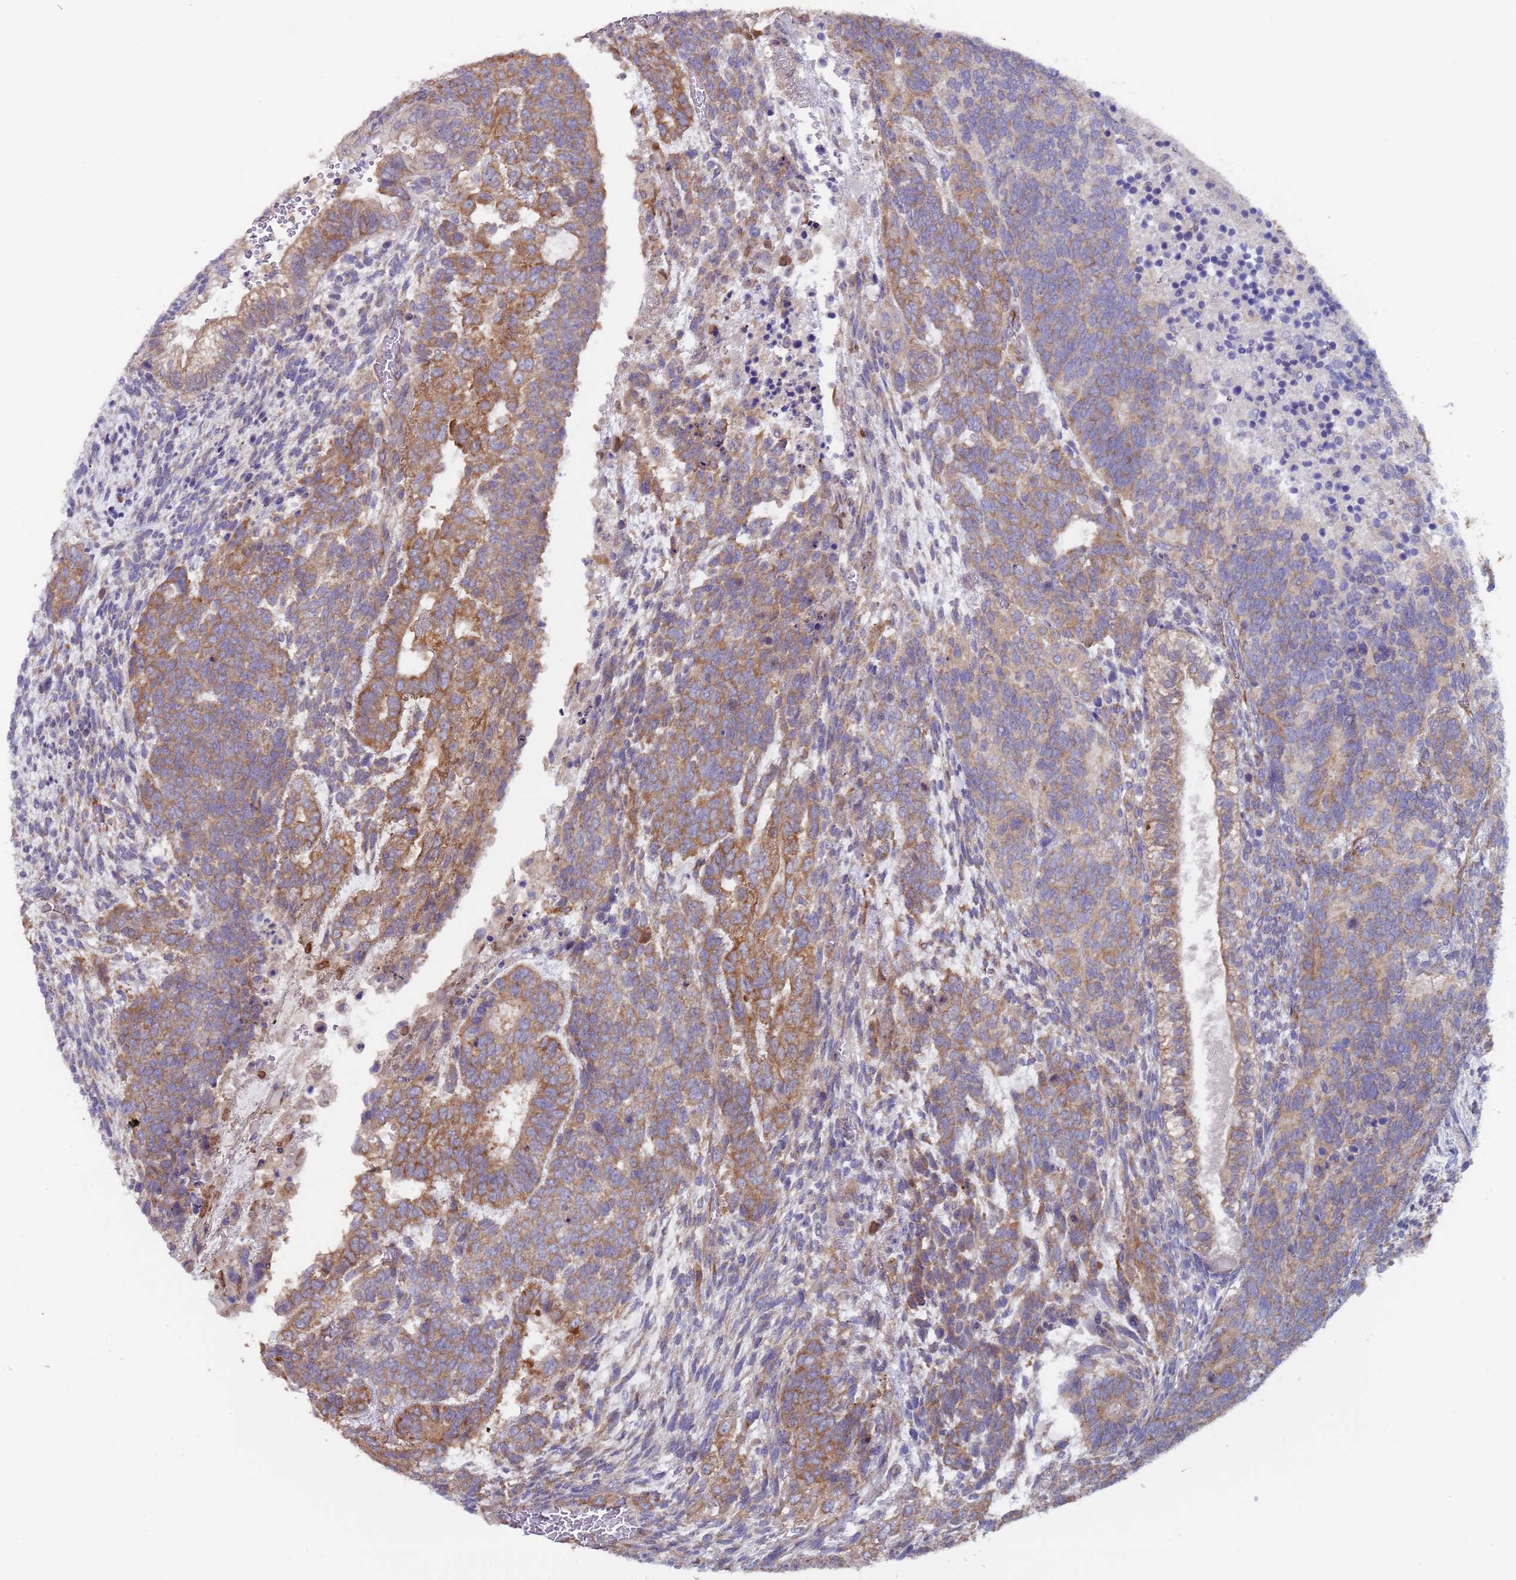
{"staining": {"intensity": "moderate", "quantity": ">75%", "location": "cytoplasmic/membranous"}, "tissue": "testis cancer", "cell_type": "Tumor cells", "image_type": "cancer", "snomed": [{"axis": "morphology", "description": "Carcinoma, Embryonal, NOS"}, {"axis": "topography", "description": "Testis"}], "caption": "The histopathology image reveals staining of embryonal carcinoma (testis), revealing moderate cytoplasmic/membranous protein expression (brown color) within tumor cells.", "gene": "ZNF844", "patient": {"sex": "male", "age": 23}}